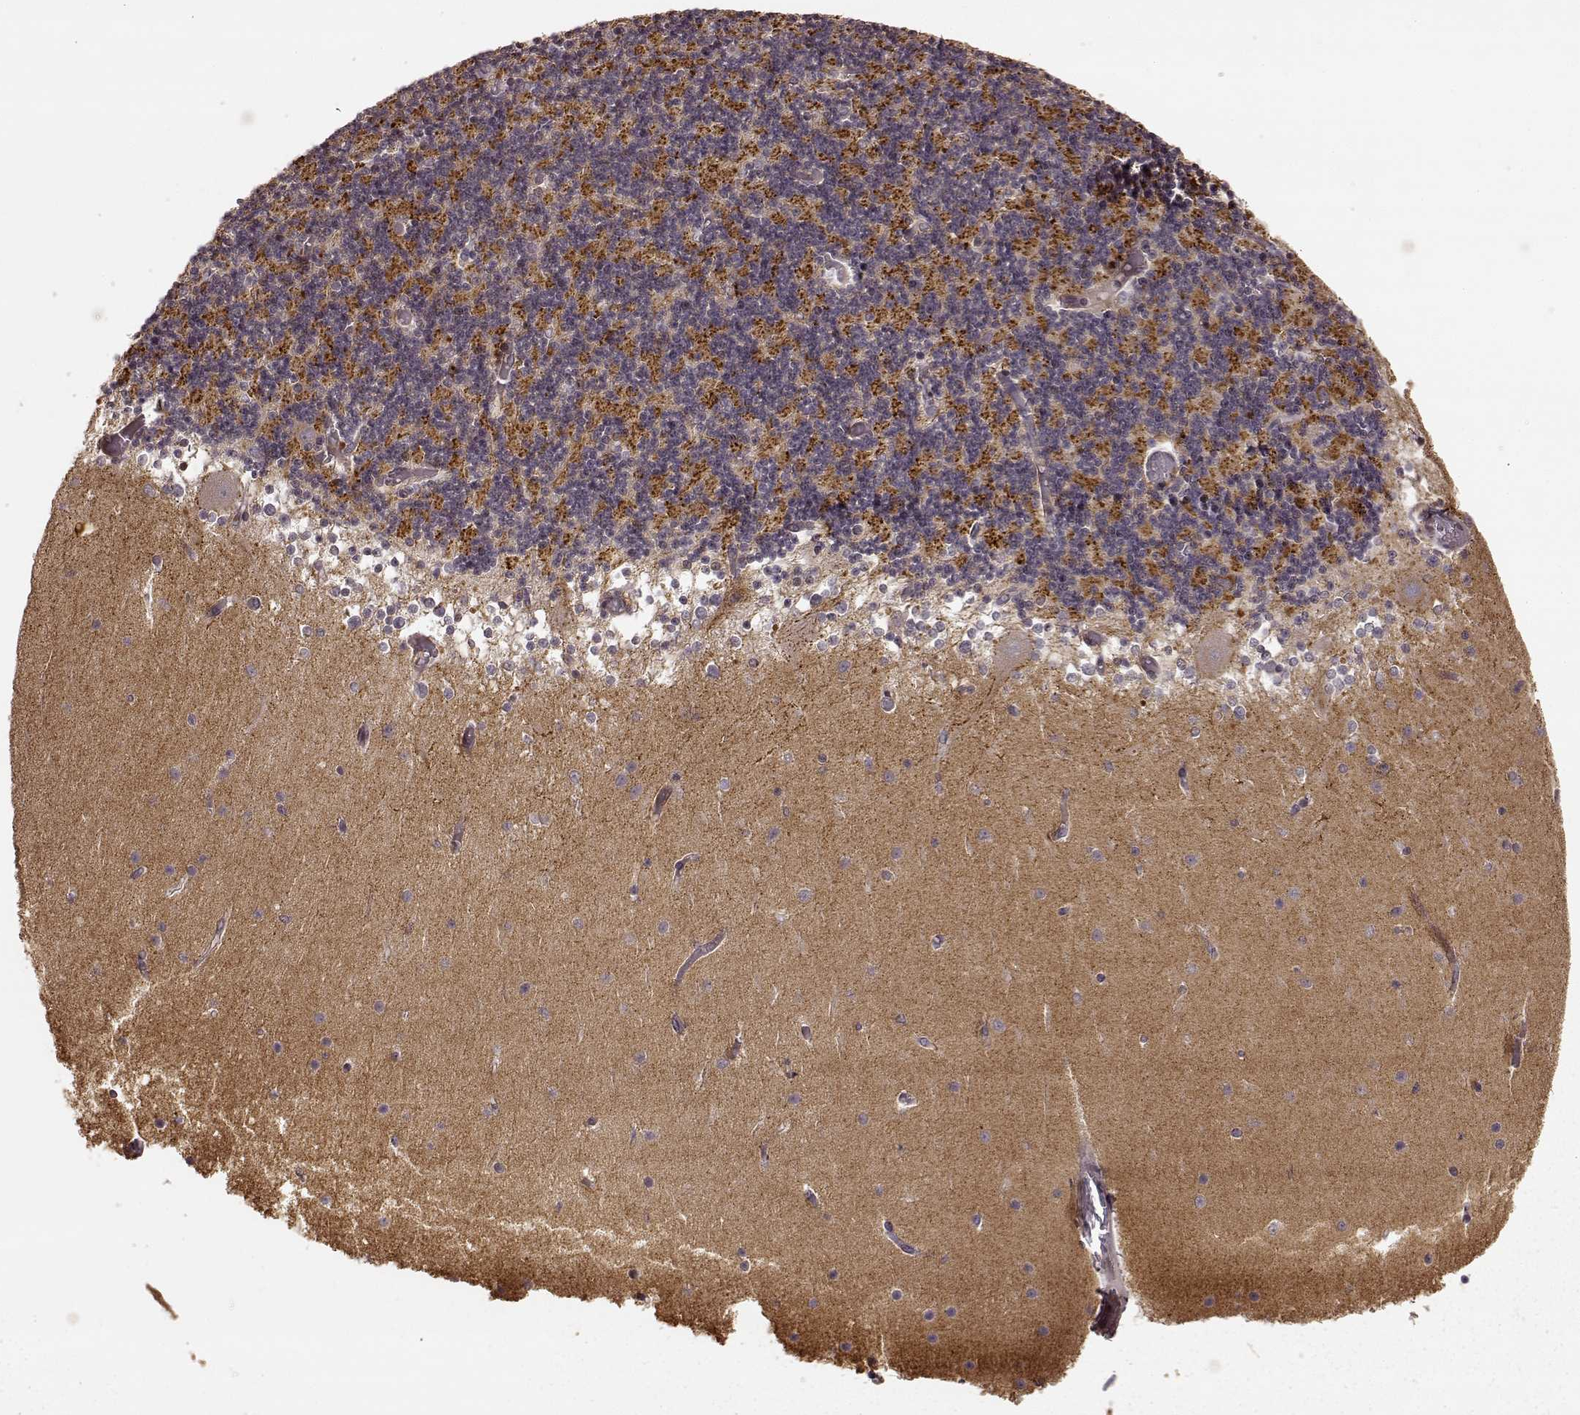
{"staining": {"intensity": "strong", "quantity": "<25%", "location": "cytoplasmic/membranous"}, "tissue": "cerebellum", "cell_type": "Cells in granular layer", "image_type": "normal", "snomed": [{"axis": "morphology", "description": "Normal tissue, NOS"}, {"axis": "topography", "description": "Cerebellum"}], "caption": "Protein analysis of benign cerebellum demonstrates strong cytoplasmic/membranous staining in approximately <25% of cells in granular layer. Using DAB (3,3'-diaminobenzidine) (brown) and hematoxylin (blue) stains, captured at high magnification using brightfield microscopy.", "gene": "SLC12A9", "patient": {"sex": "female", "age": 28}}